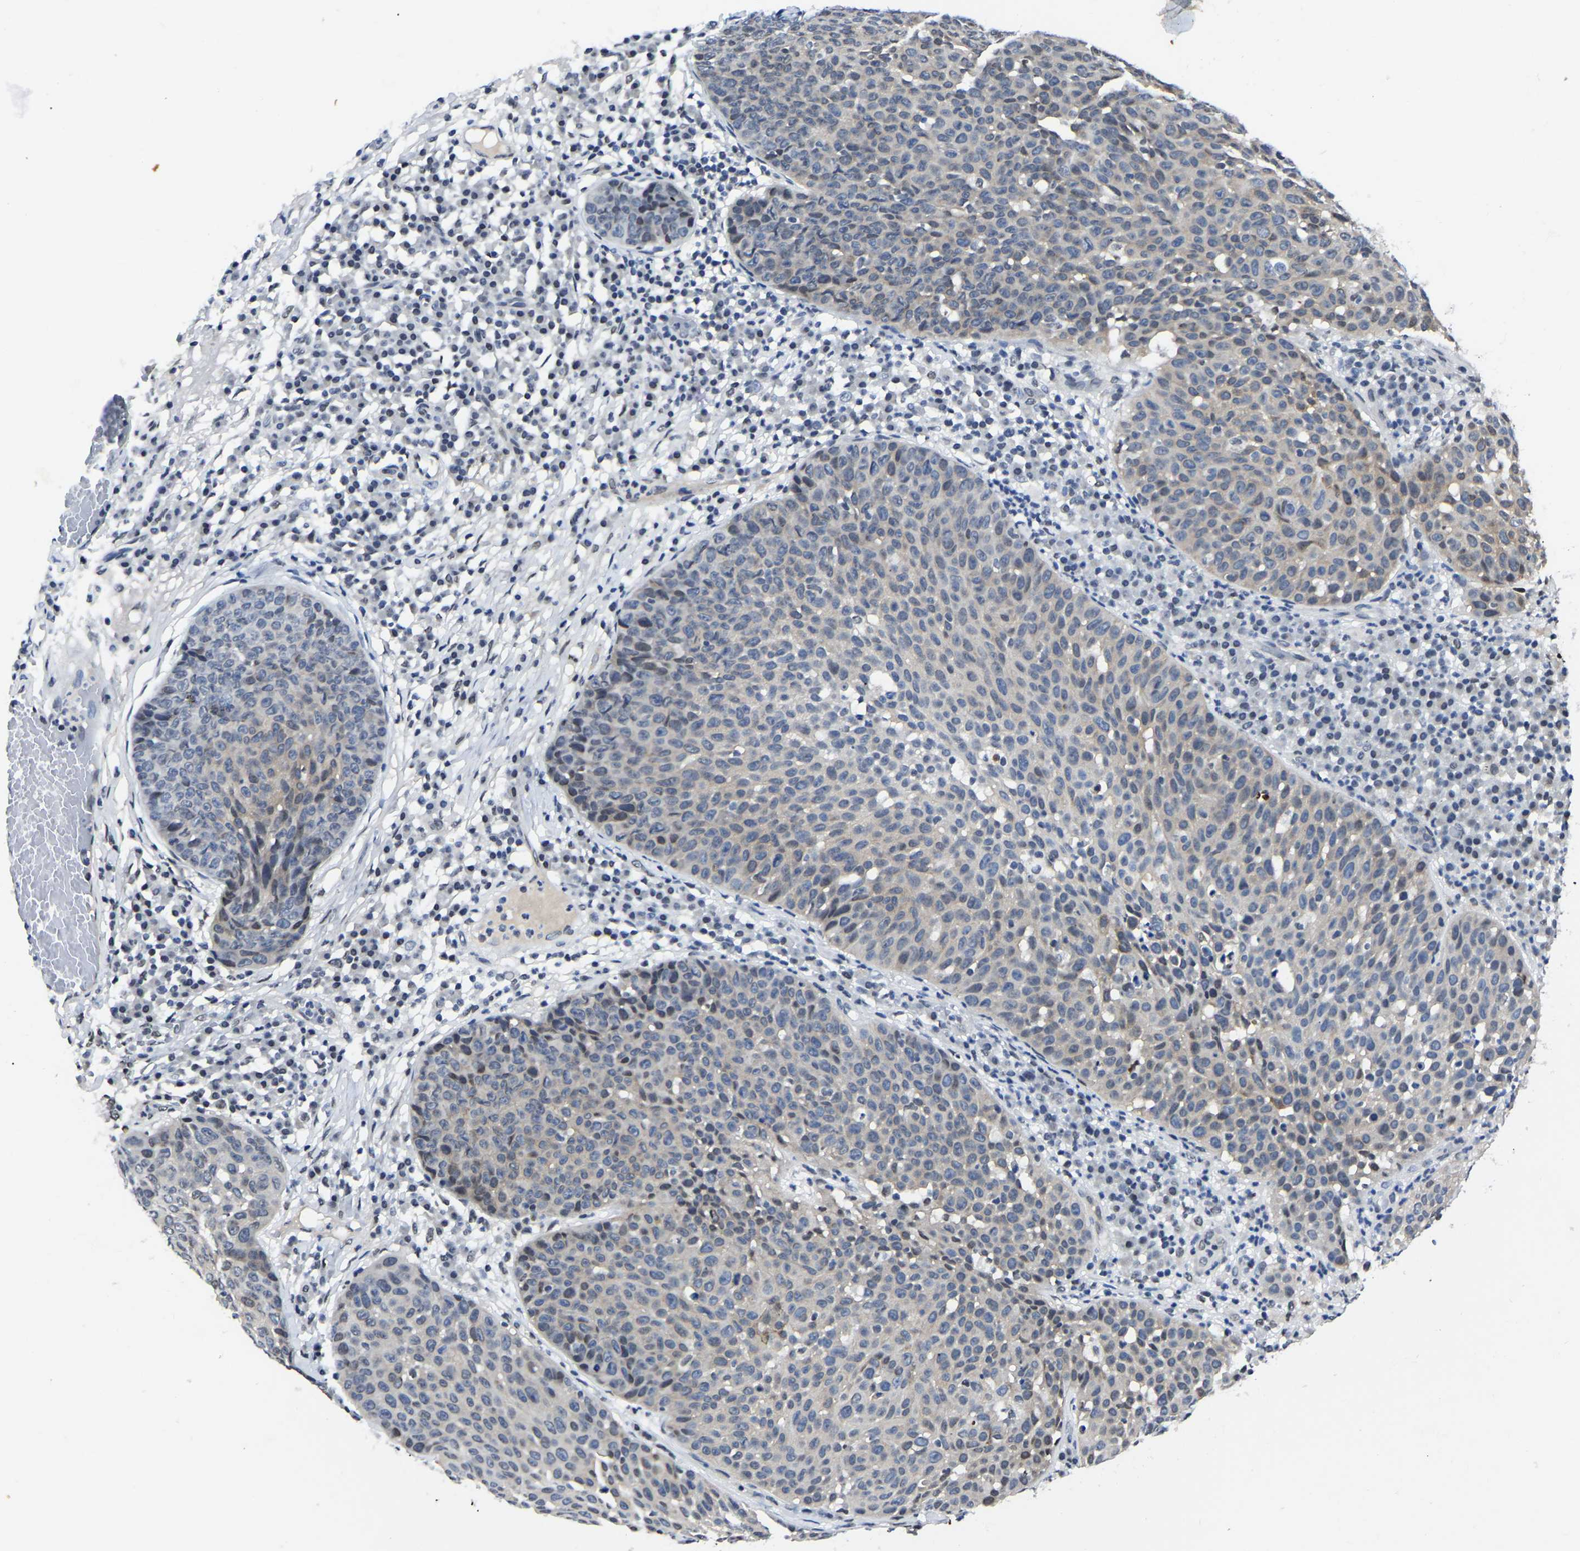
{"staining": {"intensity": "negative", "quantity": "none", "location": "none"}, "tissue": "skin cancer", "cell_type": "Tumor cells", "image_type": "cancer", "snomed": [{"axis": "morphology", "description": "Squamous cell carcinoma in situ, NOS"}, {"axis": "morphology", "description": "Squamous cell carcinoma, NOS"}, {"axis": "topography", "description": "Skin"}], "caption": "Human skin squamous cell carcinoma stained for a protein using immunohistochemistry exhibits no staining in tumor cells.", "gene": "TRIM35", "patient": {"sex": "male", "age": 93}}